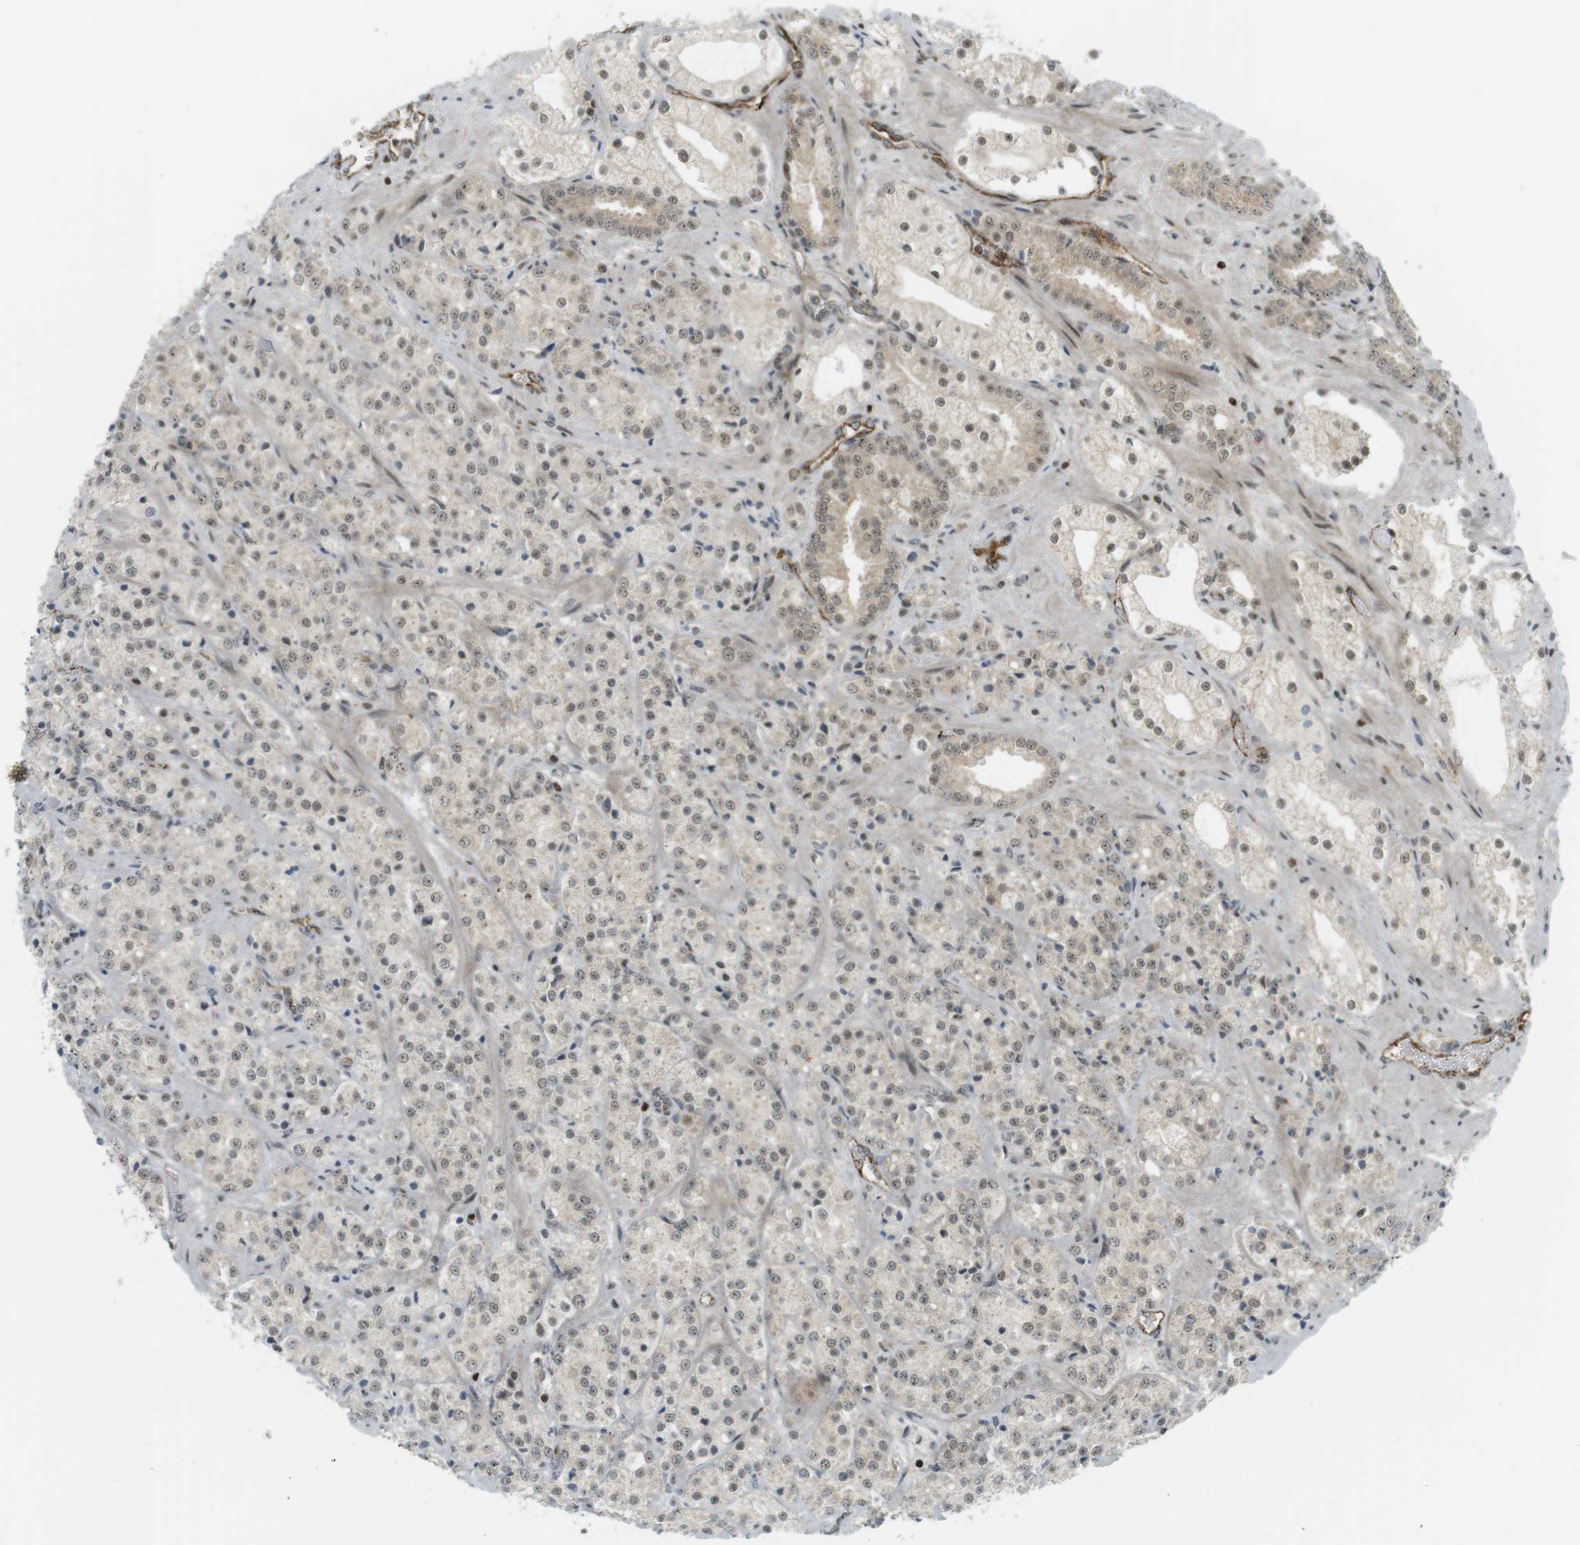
{"staining": {"intensity": "weak", "quantity": ">75%", "location": "cytoplasmic/membranous,nuclear"}, "tissue": "prostate cancer", "cell_type": "Tumor cells", "image_type": "cancer", "snomed": [{"axis": "morphology", "description": "Adenocarcinoma, High grade"}, {"axis": "topography", "description": "Prostate"}], "caption": "This is a micrograph of immunohistochemistry (IHC) staining of prostate high-grade adenocarcinoma, which shows weak expression in the cytoplasmic/membranous and nuclear of tumor cells.", "gene": "PPP1R13B", "patient": {"sex": "male", "age": 64}}